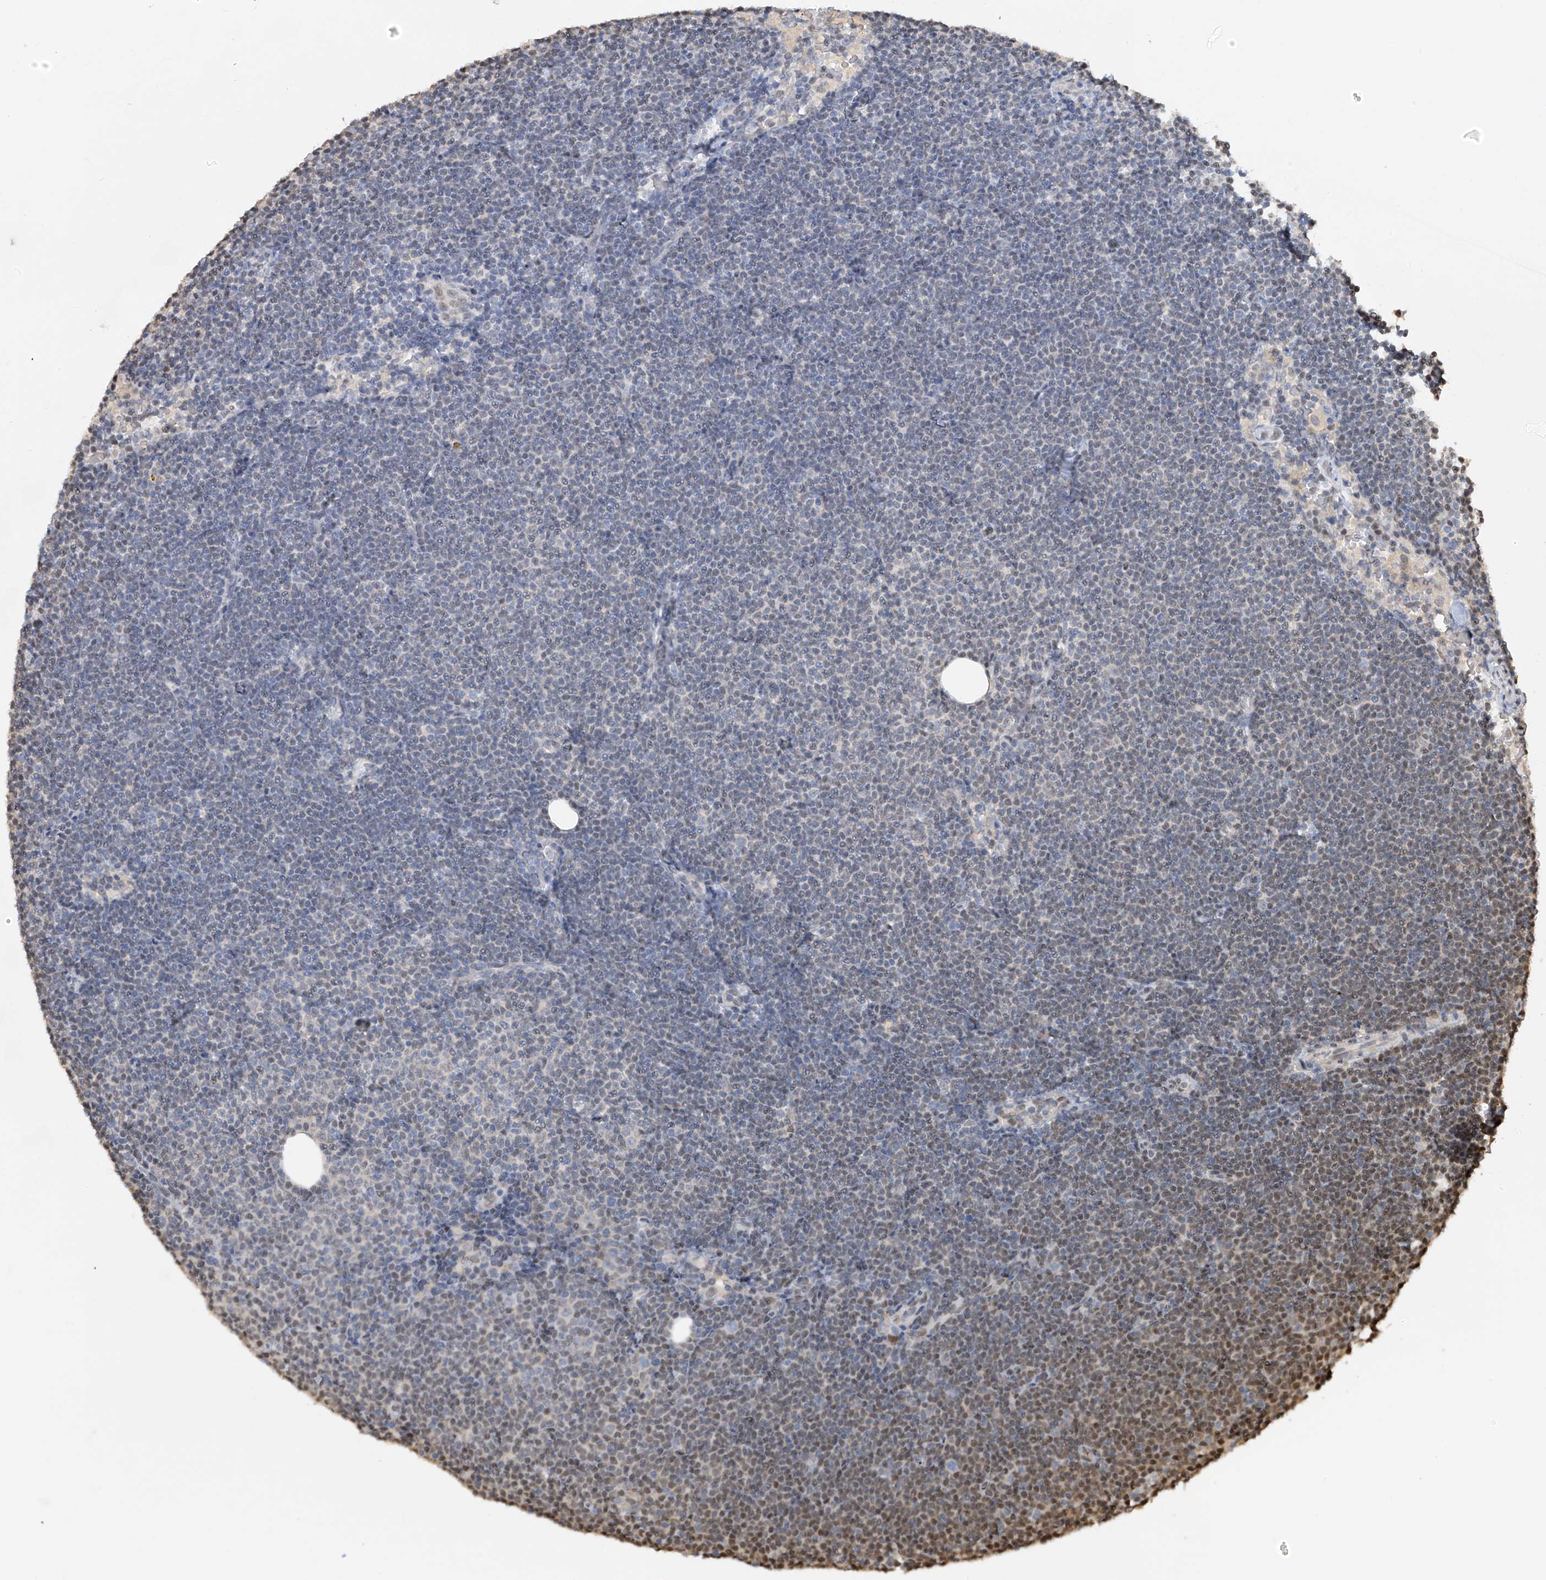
{"staining": {"intensity": "negative", "quantity": "none", "location": "none"}, "tissue": "lymphoma", "cell_type": "Tumor cells", "image_type": "cancer", "snomed": [{"axis": "morphology", "description": "Malignant lymphoma, non-Hodgkin's type, Low grade"}, {"axis": "topography", "description": "Lymph node"}], "caption": "IHC image of human lymphoma stained for a protein (brown), which reveals no staining in tumor cells. (DAB immunohistochemistry with hematoxylin counter stain).", "gene": "PMM1", "patient": {"sex": "female", "age": 53}}